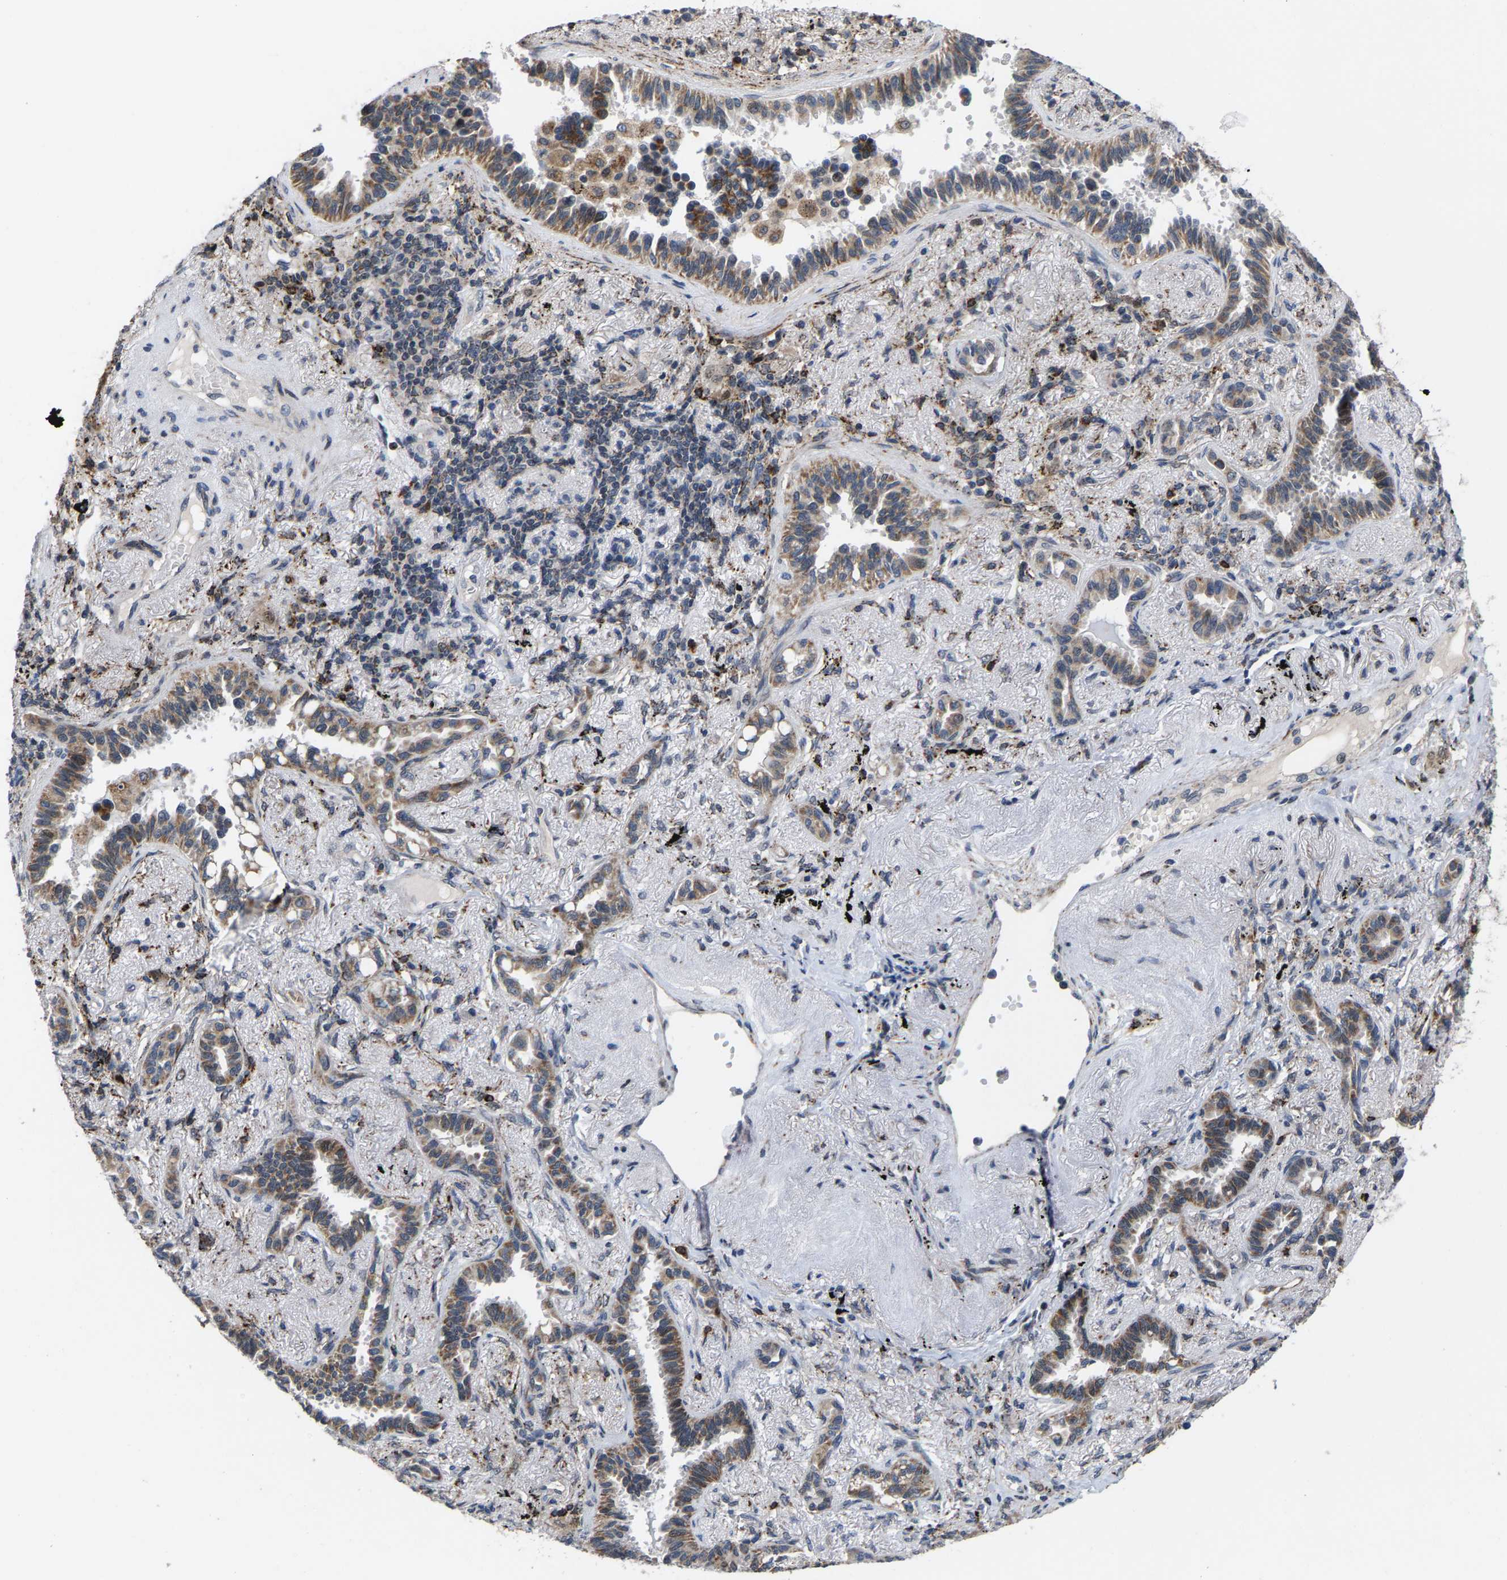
{"staining": {"intensity": "weak", "quantity": ">75%", "location": "cytoplasmic/membranous"}, "tissue": "lung cancer", "cell_type": "Tumor cells", "image_type": "cancer", "snomed": [{"axis": "morphology", "description": "Adenocarcinoma, NOS"}, {"axis": "topography", "description": "Lung"}], "caption": "Weak cytoplasmic/membranous protein positivity is appreciated in approximately >75% of tumor cells in lung cancer.", "gene": "TDRKH", "patient": {"sex": "male", "age": 59}}